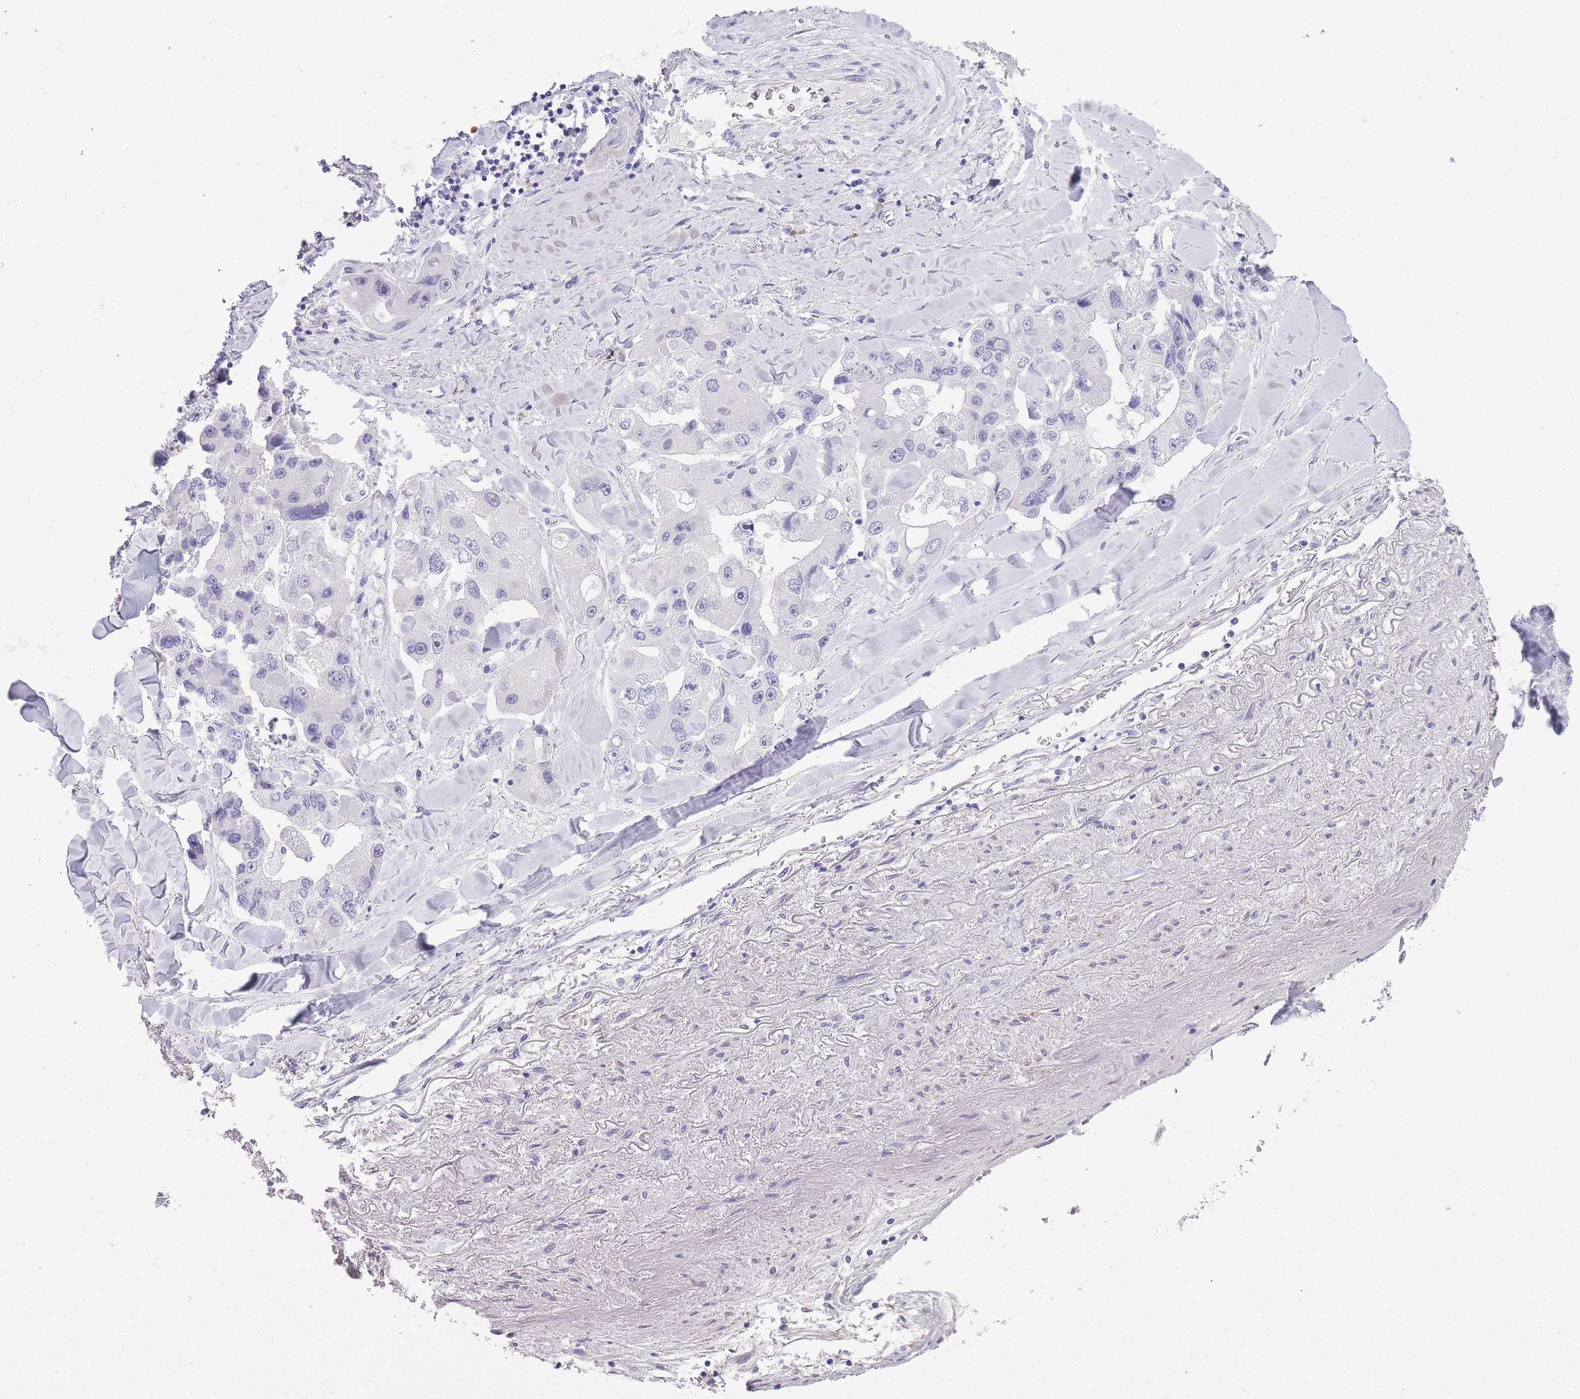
{"staining": {"intensity": "negative", "quantity": "none", "location": "none"}, "tissue": "lung cancer", "cell_type": "Tumor cells", "image_type": "cancer", "snomed": [{"axis": "morphology", "description": "Adenocarcinoma, NOS"}, {"axis": "topography", "description": "Lung"}], "caption": "A high-resolution photomicrograph shows immunohistochemistry (IHC) staining of lung cancer (adenocarcinoma), which shows no significant expression in tumor cells. (DAB (3,3'-diaminobenzidine) immunohistochemistry visualized using brightfield microscopy, high magnification).", "gene": "DCANP1", "patient": {"sex": "female", "age": 54}}